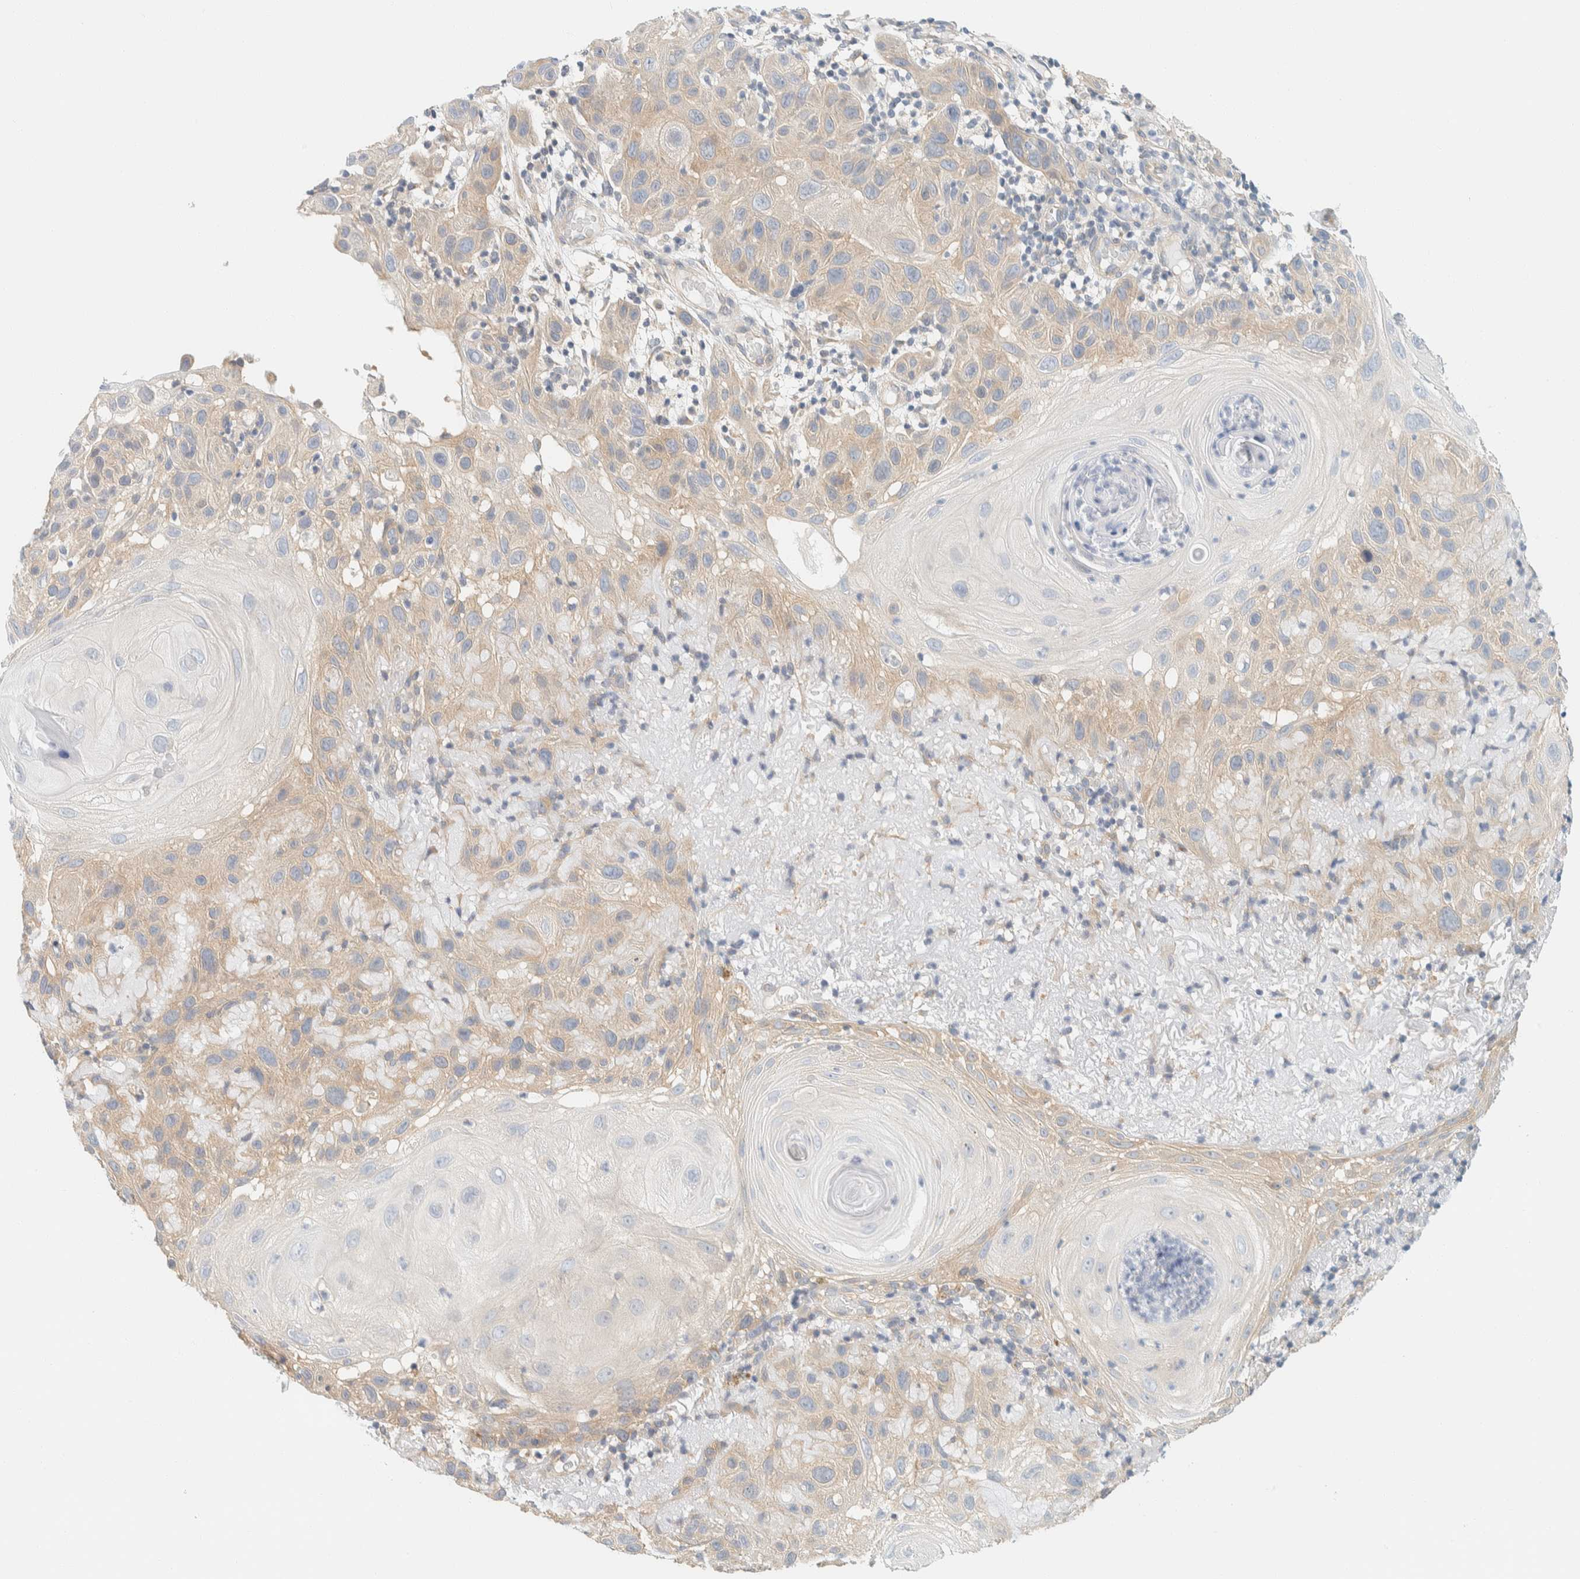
{"staining": {"intensity": "weak", "quantity": ">75%", "location": "cytoplasmic/membranous"}, "tissue": "skin cancer", "cell_type": "Tumor cells", "image_type": "cancer", "snomed": [{"axis": "morphology", "description": "Squamous cell carcinoma, NOS"}, {"axis": "topography", "description": "Skin"}], "caption": "Protein expression analysis of squamous cell carcinoma (skin) demonstrates weak cytoplasmic/membranous staining in about >75% of tumor cells.", "gene": "PTGES3L-AARSD1", "patient": {"sex": "female", "age": 96}}